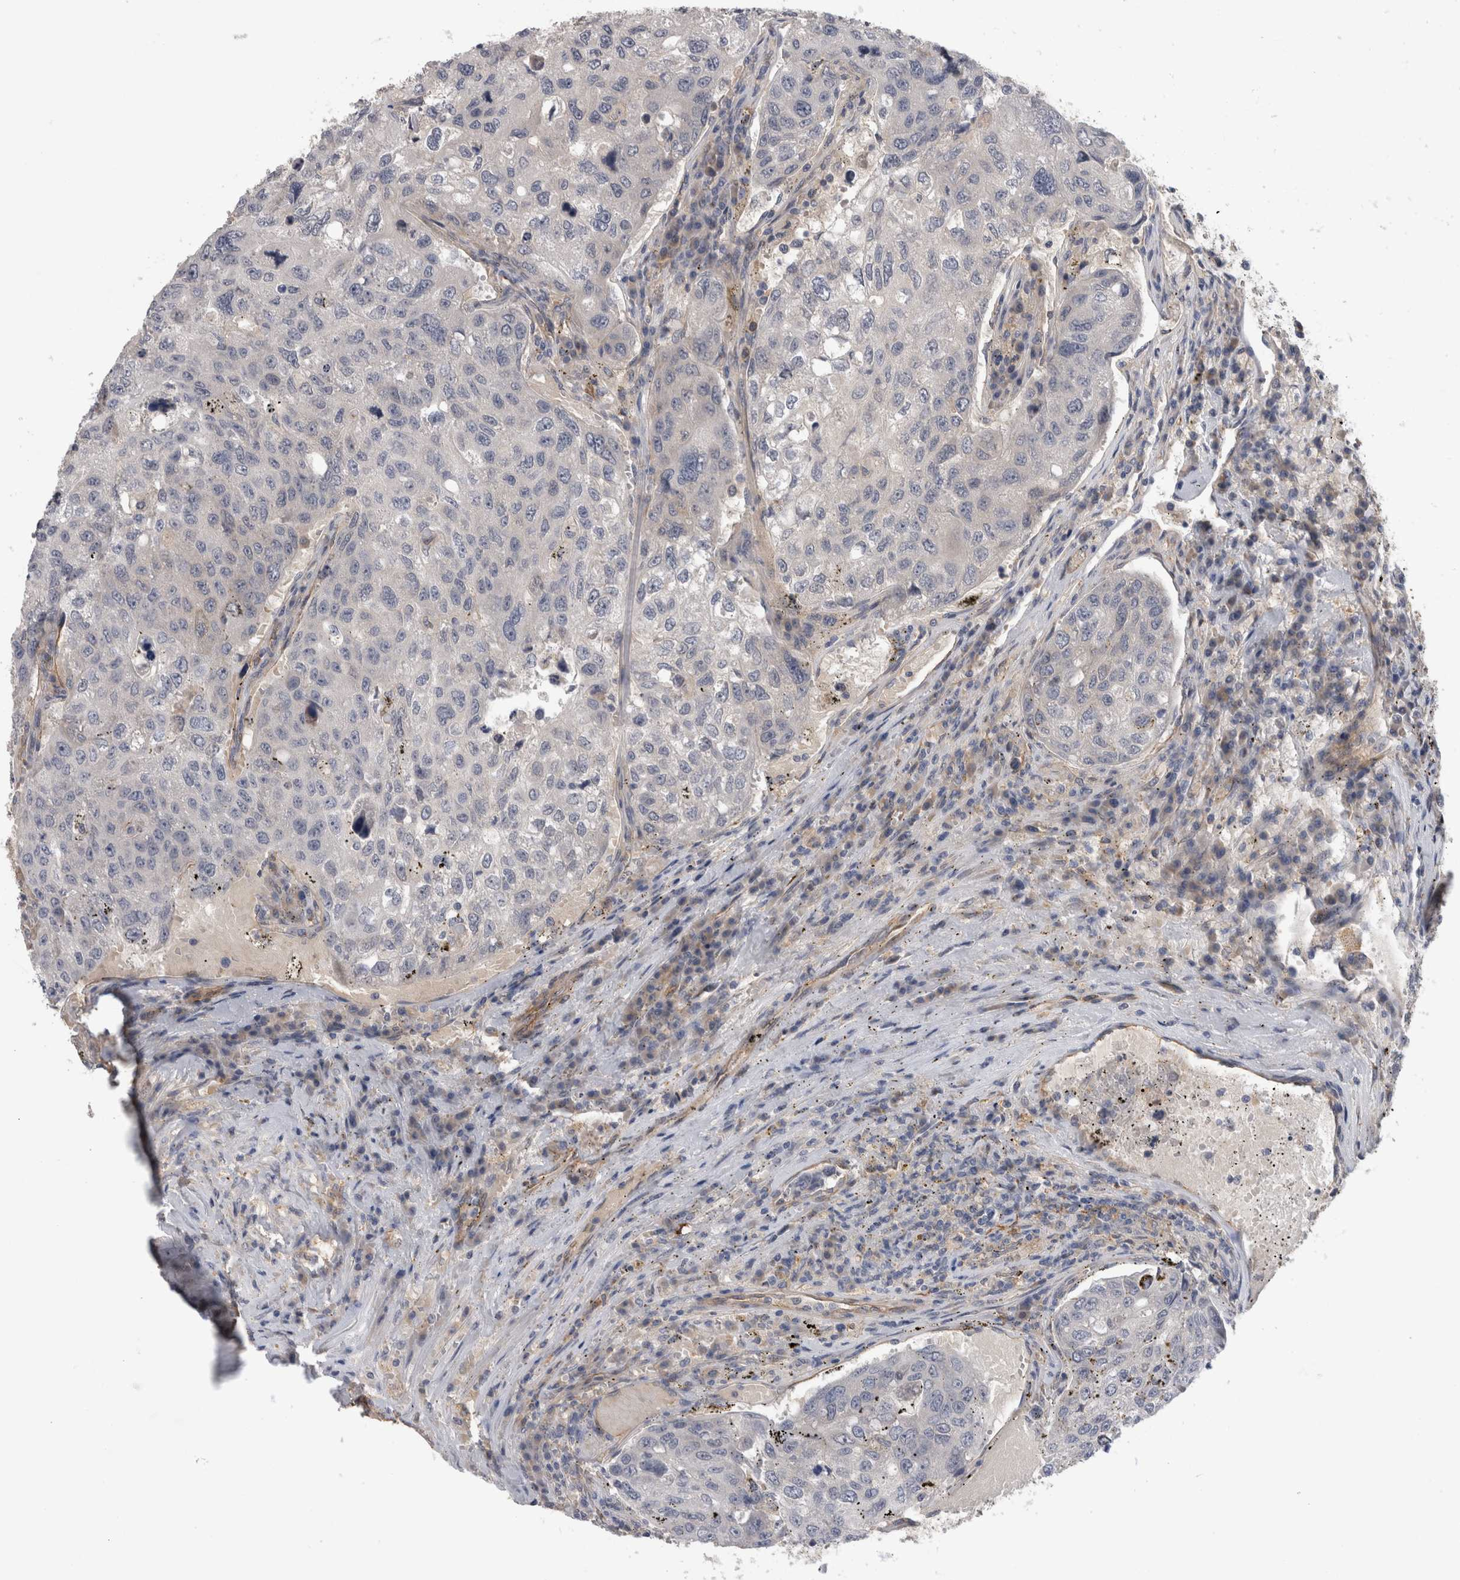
{"staining": {"intensity": "negative", "quantity": "none", "location": "none"}, "tissue": "urothelial cancer", "cell_type": "Tumor cells", "image_type": "cancer", "snomed": [{"axis": "morphology", "description": "Urothelial carcinoma, High grade"}, {"axis": "topography", "description": "Lymph node"}, {"axis": "topography", "description": "Urinary bladder"}], "caption": "An immunohistochemistry micrograph of urothelial carcinoma (high-grade) is shown. There is no staining in tumor cells of urothelial carcinoma (high-grade). The staining was performed using DAB to visualize the protein expression in brown, while the nuclei were stained in blue with hematoxylin (Magnification: 20x).", "gene": "ANKFY1", "patient": {"sex": "male", "age": 51}}